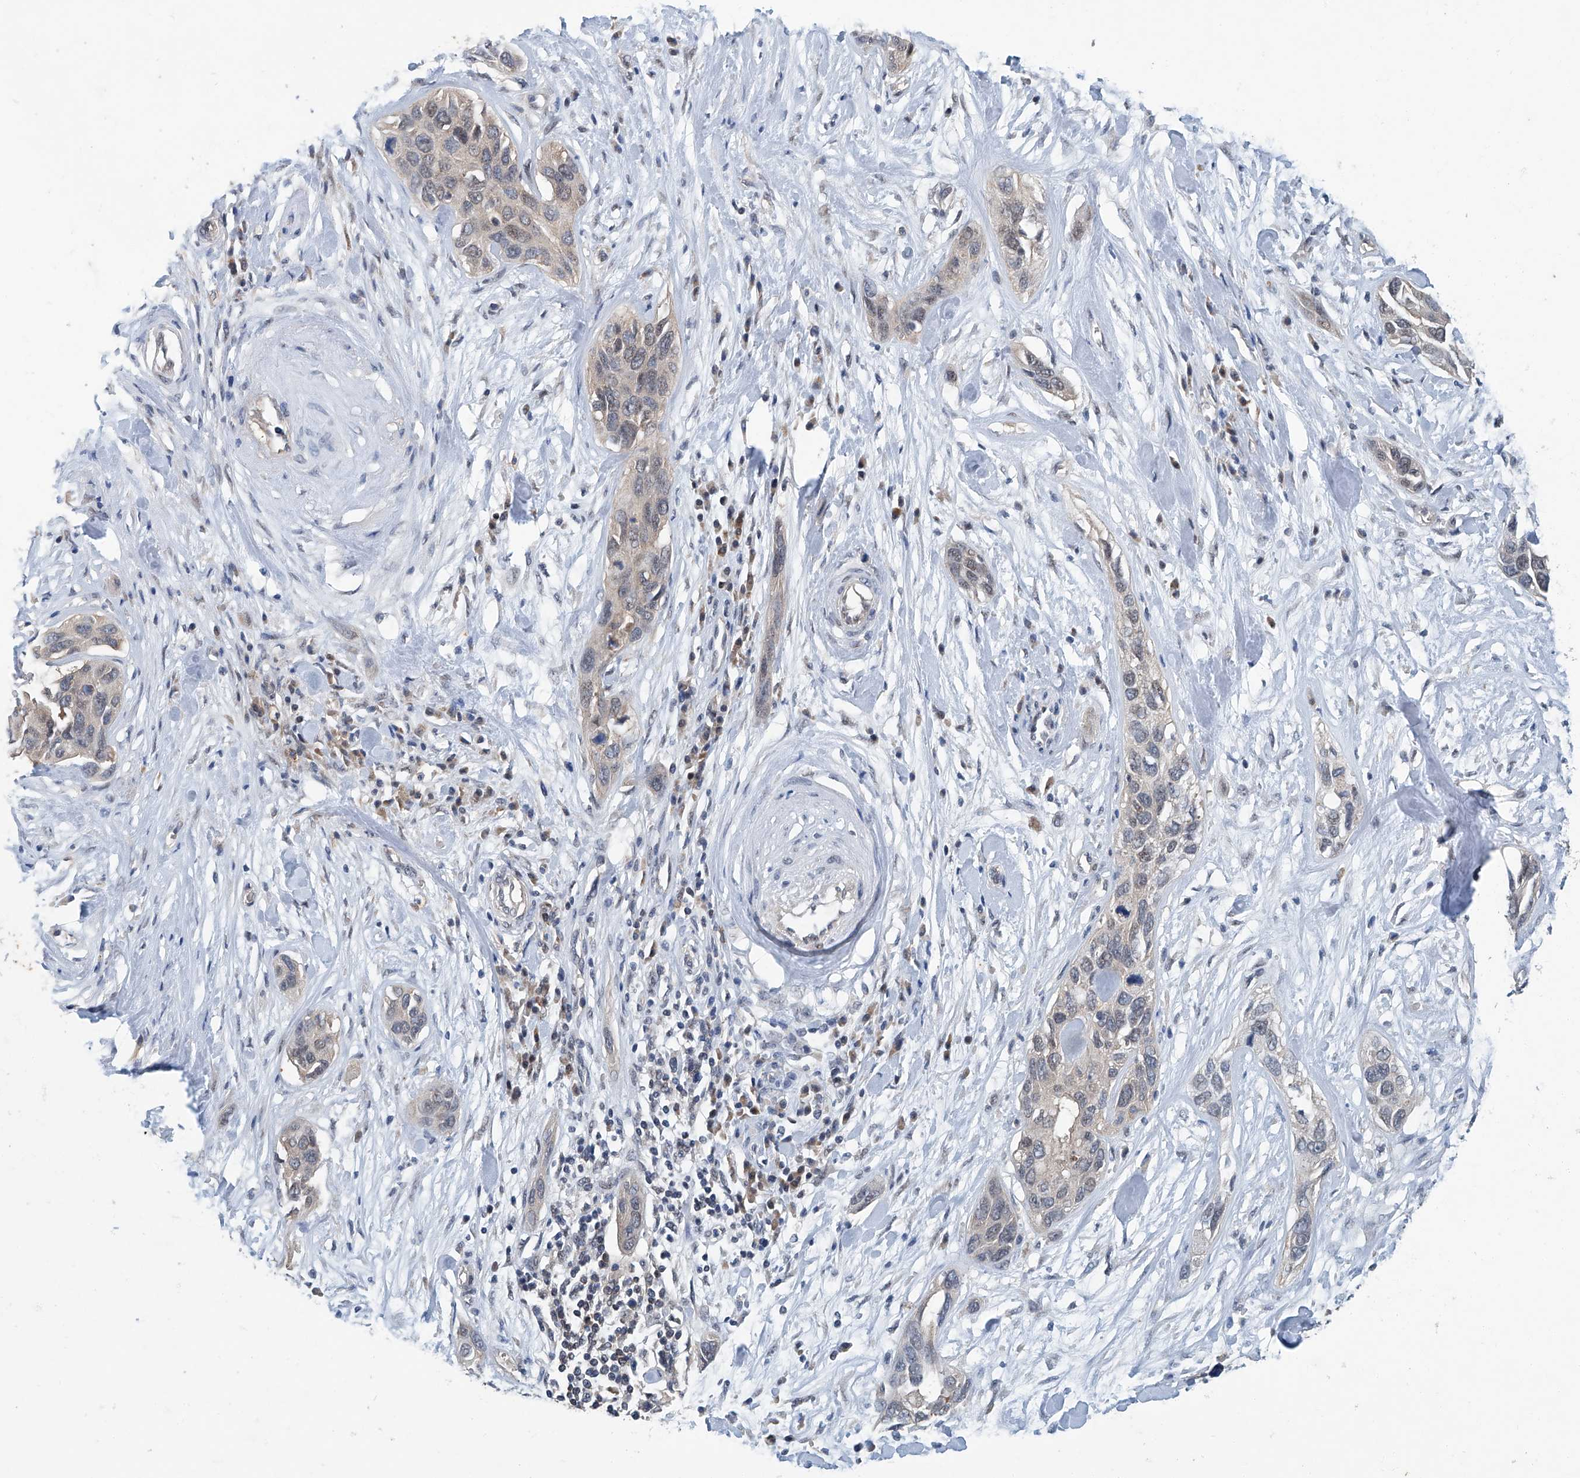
{"staining": {"intensity": "weak", "quantity": "<25%", "location": "cytoplasmic/membranous"}, "tissue": "pancreatic cancer", "cell_type": "Tumor cells", "image_type": "cancer", "snomed": [{"axis": "morphology", "description": "Adenocarcinoma, NOS"}, {"axis": "topography", "description": "Pancreas"}], "caption": "Photomicrograph shows no significant protein staining in tumor cells of adenocarcinoma (pancreatic). (DAB (3,3'-diaminobenzidine) immunohistochemistry (IHC) with hematoxylin counter stain).", "gene": "CLK1", "patient": {"sex": "female", "age": 60}}